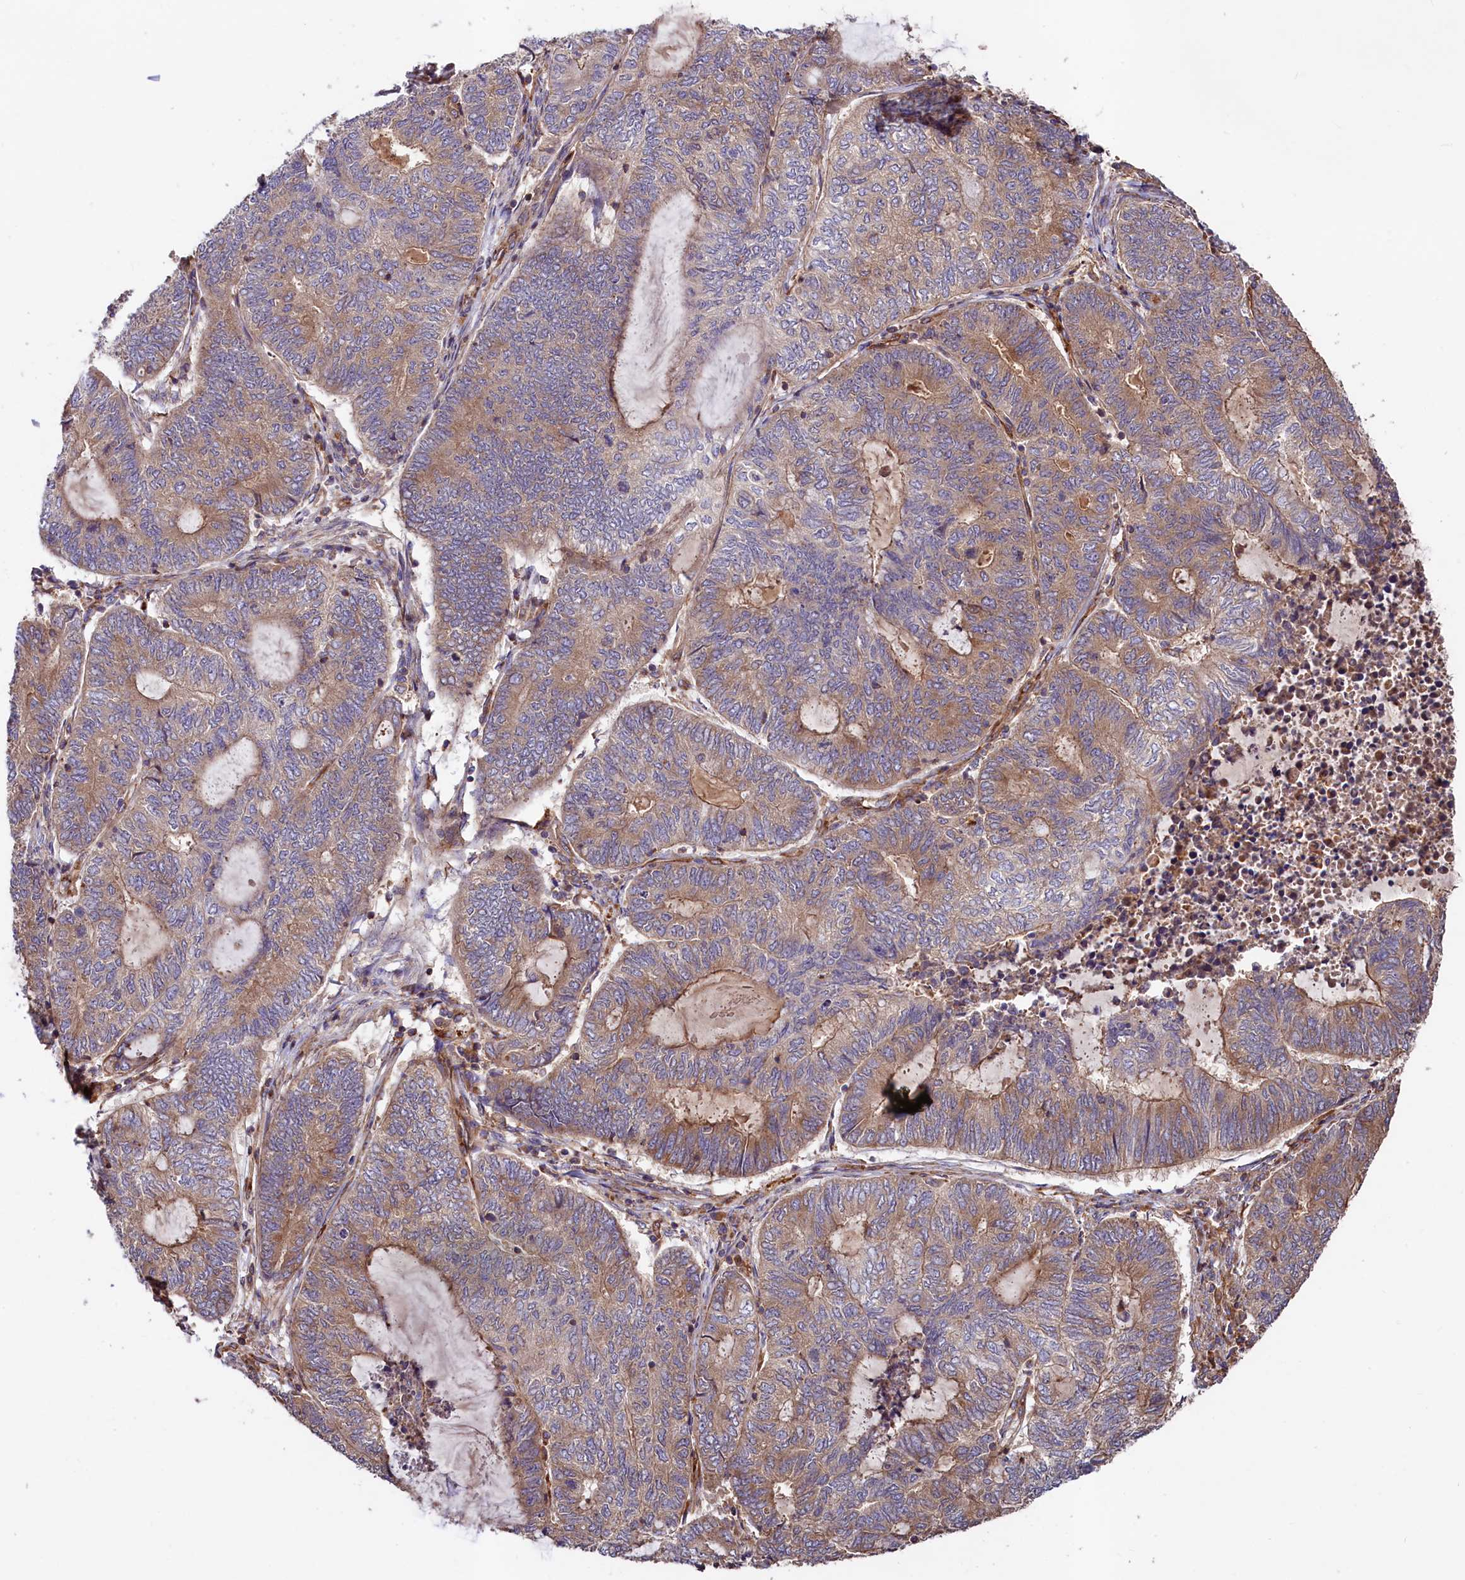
{"staining": {"intensity": "moderate", "quantity": "25%-75%", "location": "cytoplasmic/membranous"}, "tissue": "endometrial cancer", "cell_type": "Tumor cells", "image_type": "cancer", "snomed": [{"axis": "morphology", "description": "Adenocarcinoma, NOS"}, {"axis": "topography", "description": "Uterus"}, {"axis": "topography", "description": "Endometrium"}], "caption": "Endometrial cancer (adenocarcinoma) tissue shows moderate cytoplasmic/membranous positivity in approximately 25%-75% of tumor cells", "gene": "KLHDC4", "patient": {"sex": "female", "age": 70}}